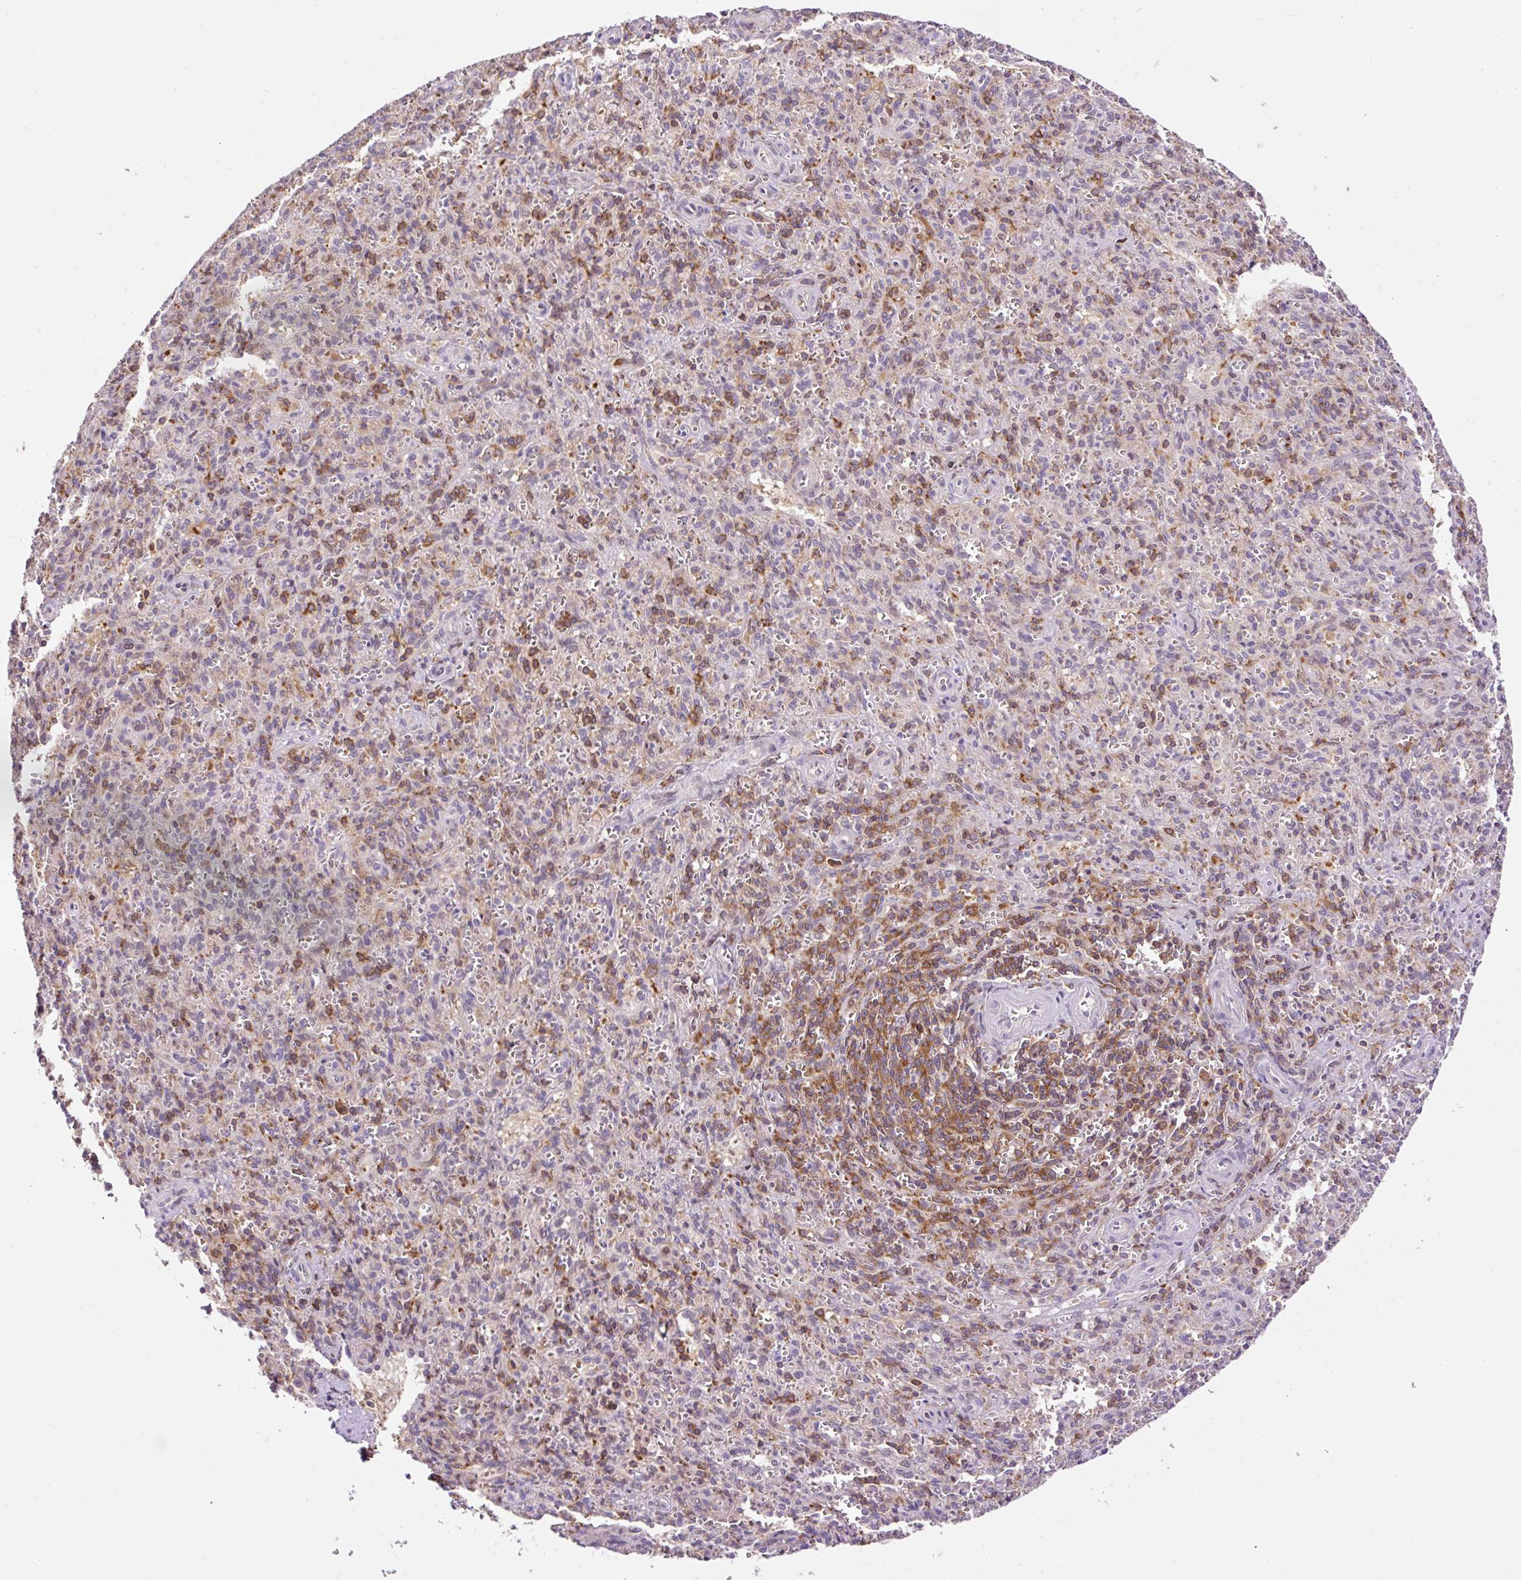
{"staining": {"intensity": "moderate", "quantity": "<25%", "location": "cytoplasmic/membranous"}, "tissue": "spleen", "cell_type": "Cells in red pulp", "image_type": "normal", "snomed": [{"axis": "morphology", "description": "Normal tissue, NOS"}, {"axis": "topography", "description": "Spleen"}], "caption": "Immunohistochemical staining of unremarkable human spleen shows low levels of moderate cytoplasmic/membranous positivity in approximately <25% of cells in red pulp. (DAB (3,3'-diaminobenzidine) = brown stain, brightfield microscopy at high magnification).", "gene": "CARD11", "patient": {"sex": "female", "age": 26}}